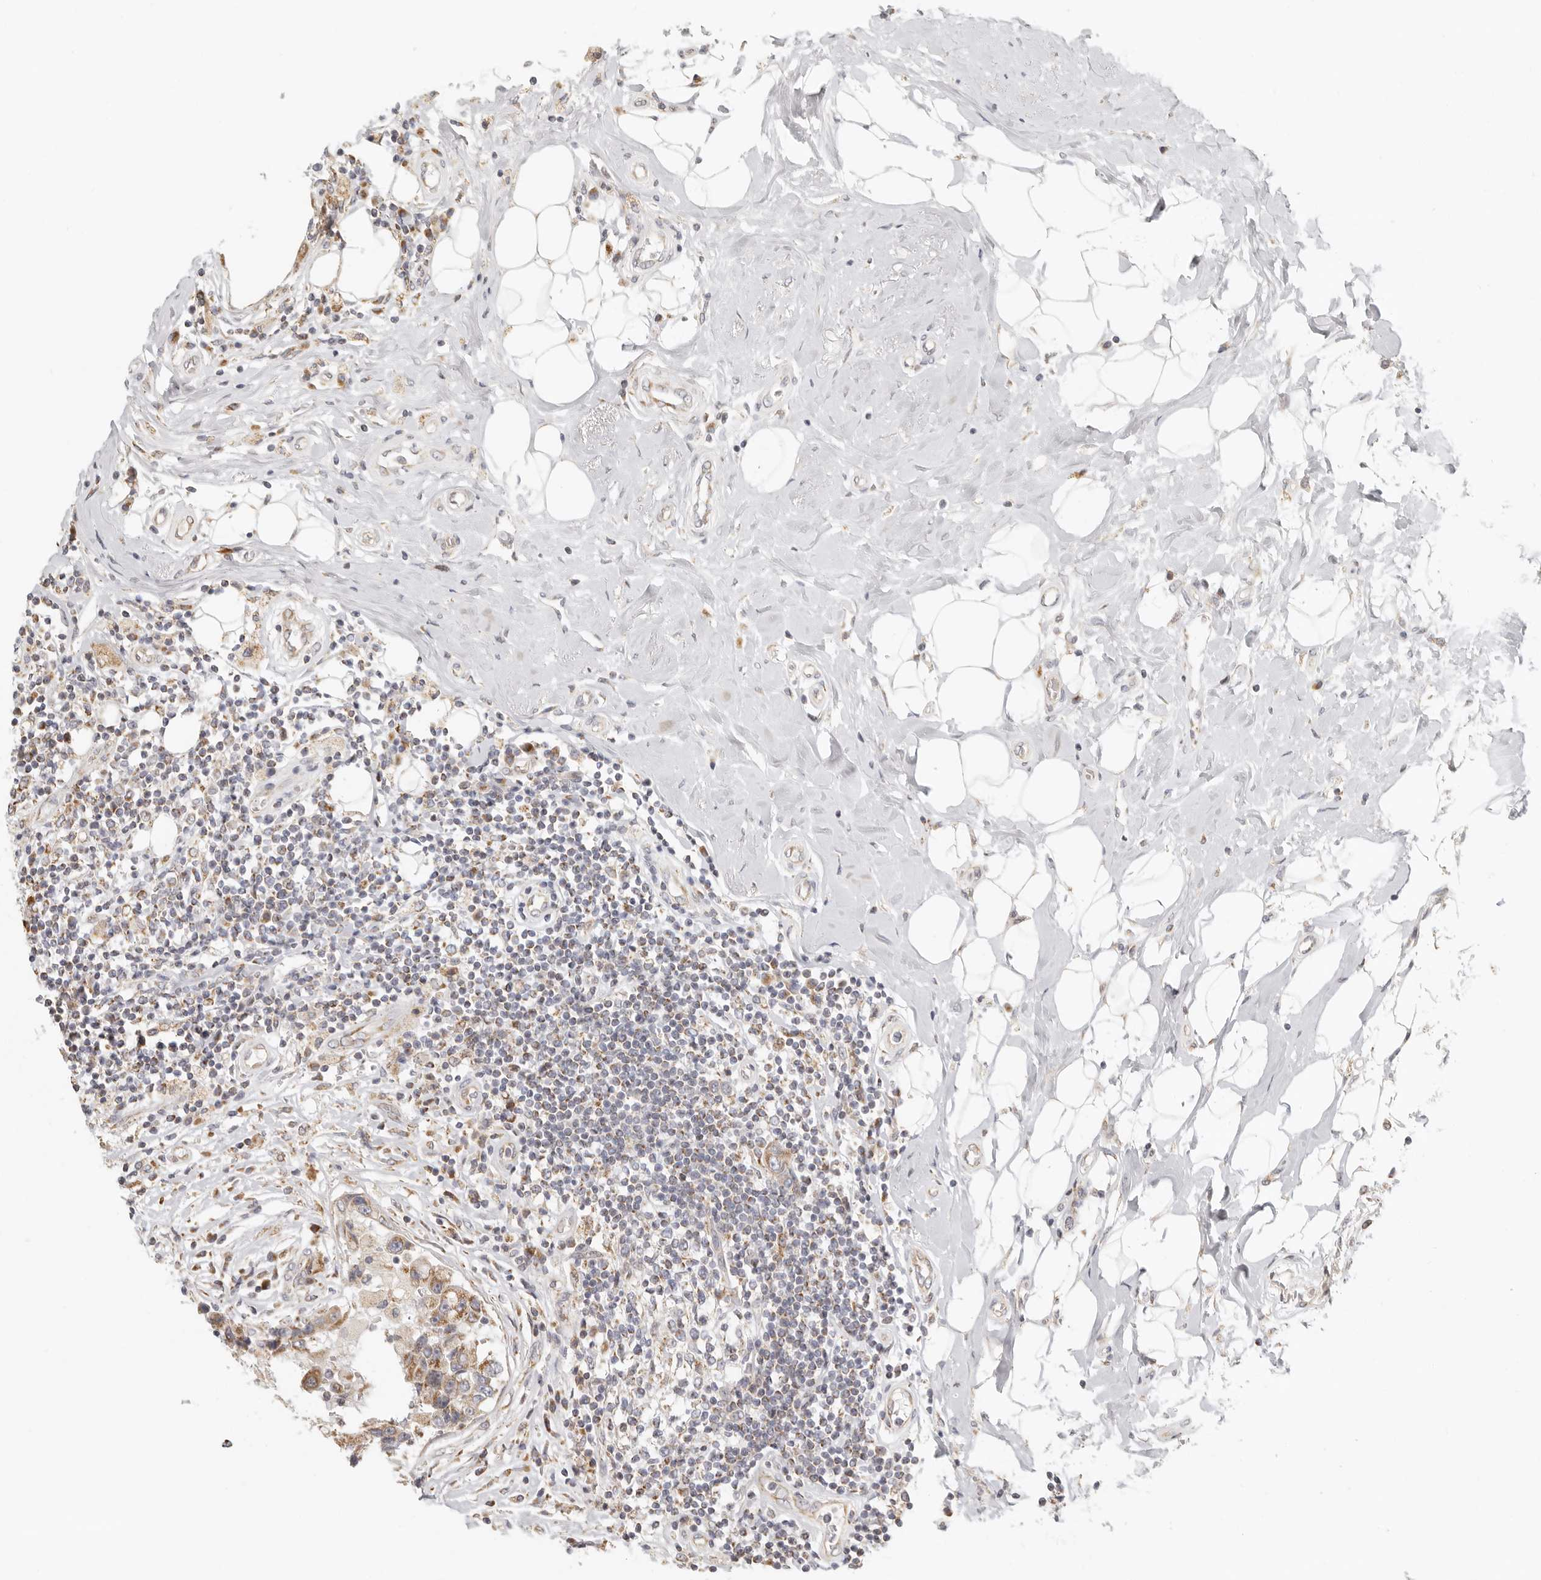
{"staining": {"intensity": "moderate", "quantity": ">75%", "location": "cytoplasmic/membranous"}, "tissue": "breast cancer", "cell_type": "Tumor cells", "image_type": "cancer", "snomed": [{"axis": "morphology", "description": "Duct carcinoma"}, {"axis": "topography", "description": "Breast"}], "caption": "The micrograph reveals staining of intraductal carcinoma (breast), revealing moderate cytoplasmic/membranous protein staining (brown color) within tumor cells. (Stains: DAB in brown, nuclei in blue, Microscopy: brightfield microscopy at high magnification).", "gene": "KDF1", "patient": {"sex": "female", "age": 27}}